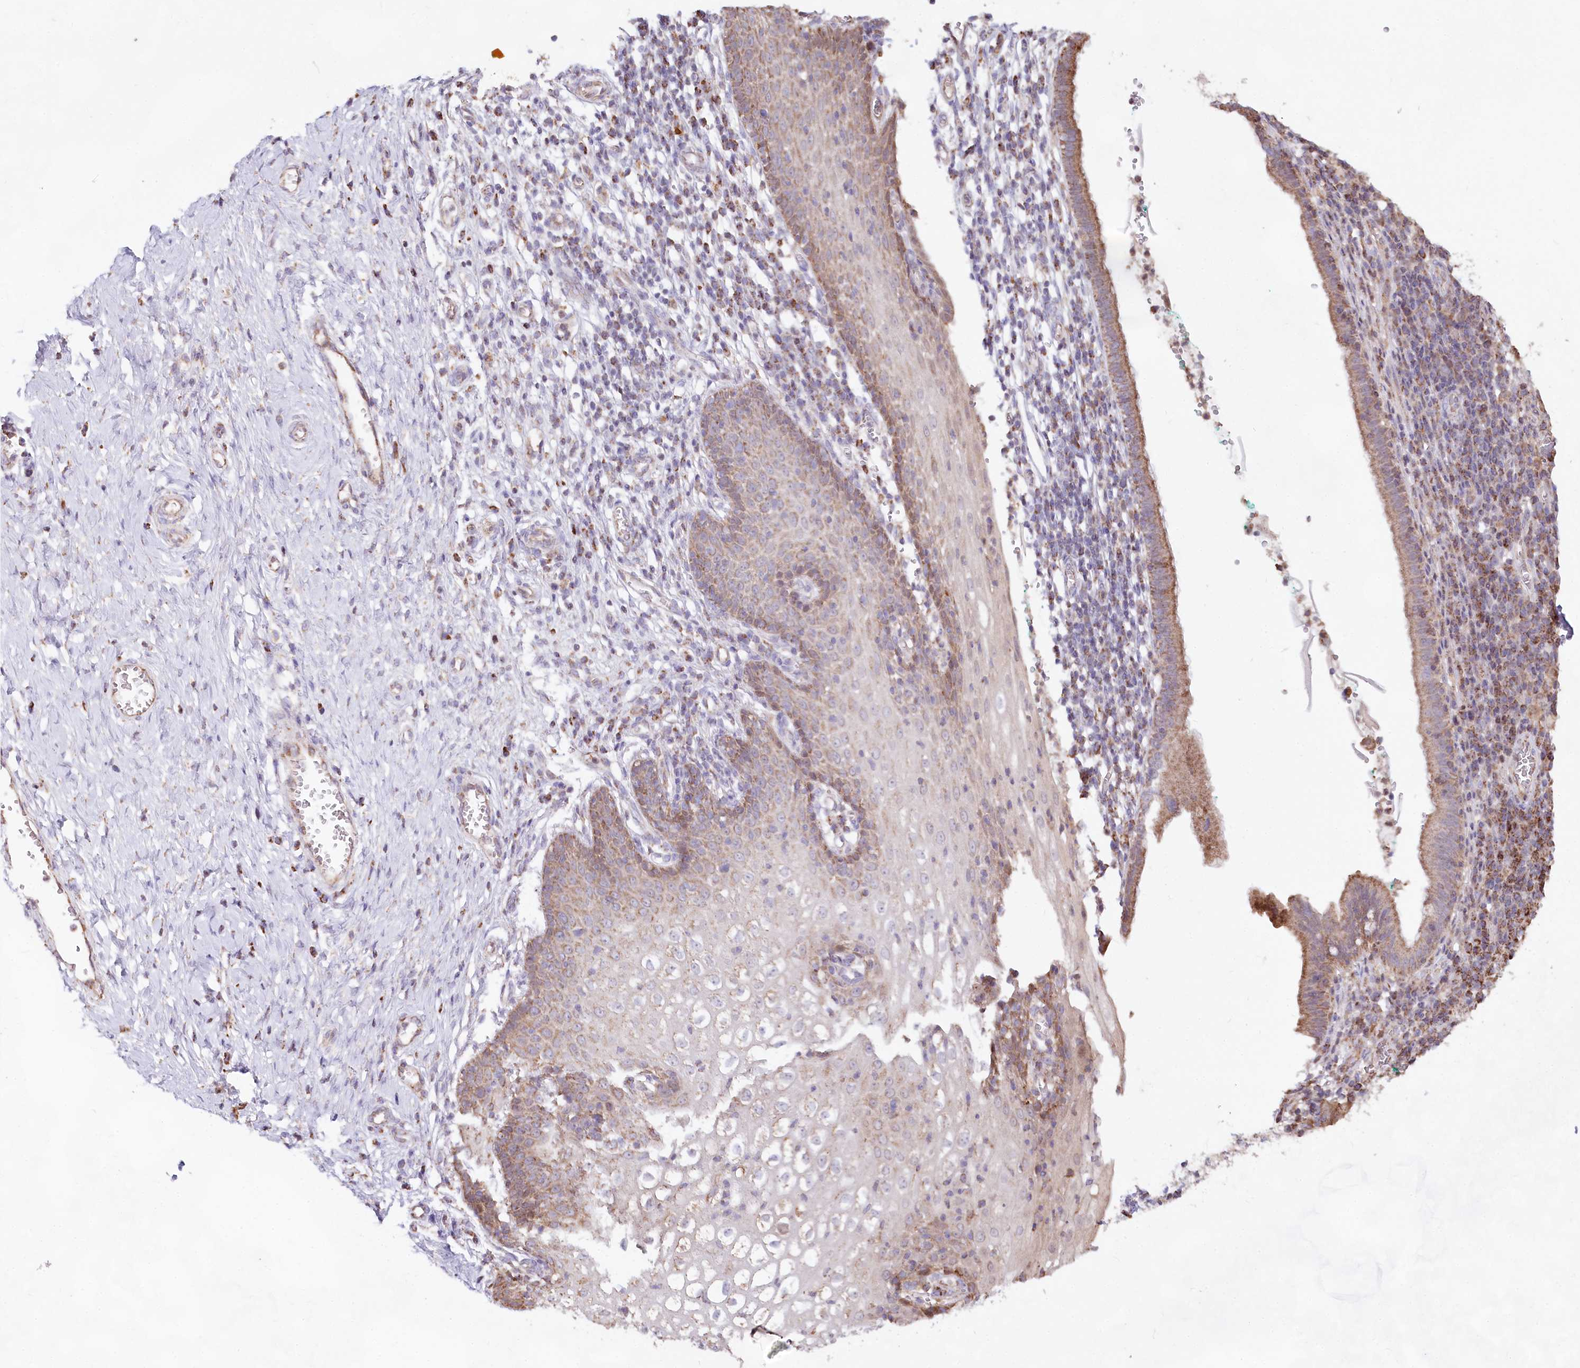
{"staining": {"intensity": "moderate", "quantity": "25%-75%", "location": "cytoplasmic/membranous"}, "tissue": "cervix", "cell_type": "Glandular cells", "image_type": "normal", "snomed": [{"axis": "morphology", "description": "Normal tissue, NOS"}, {"axis": "morphology", "description": "Adenocarcinoma, NOS"}, {"axis": "topography", "description": "Cervix"}], "caption": "An immunohistochemistry (IHC) photomicrograph of benign tissue is shown. Protein staining in brown highlights moderate cytoplasmic/membranous positivity in cervix within glandular cells. (brown staining indicates protein expression, while blue staining denotes nuclei).", "gene": "TASOR2", "patient": {"sex": "female", "age": 29}}